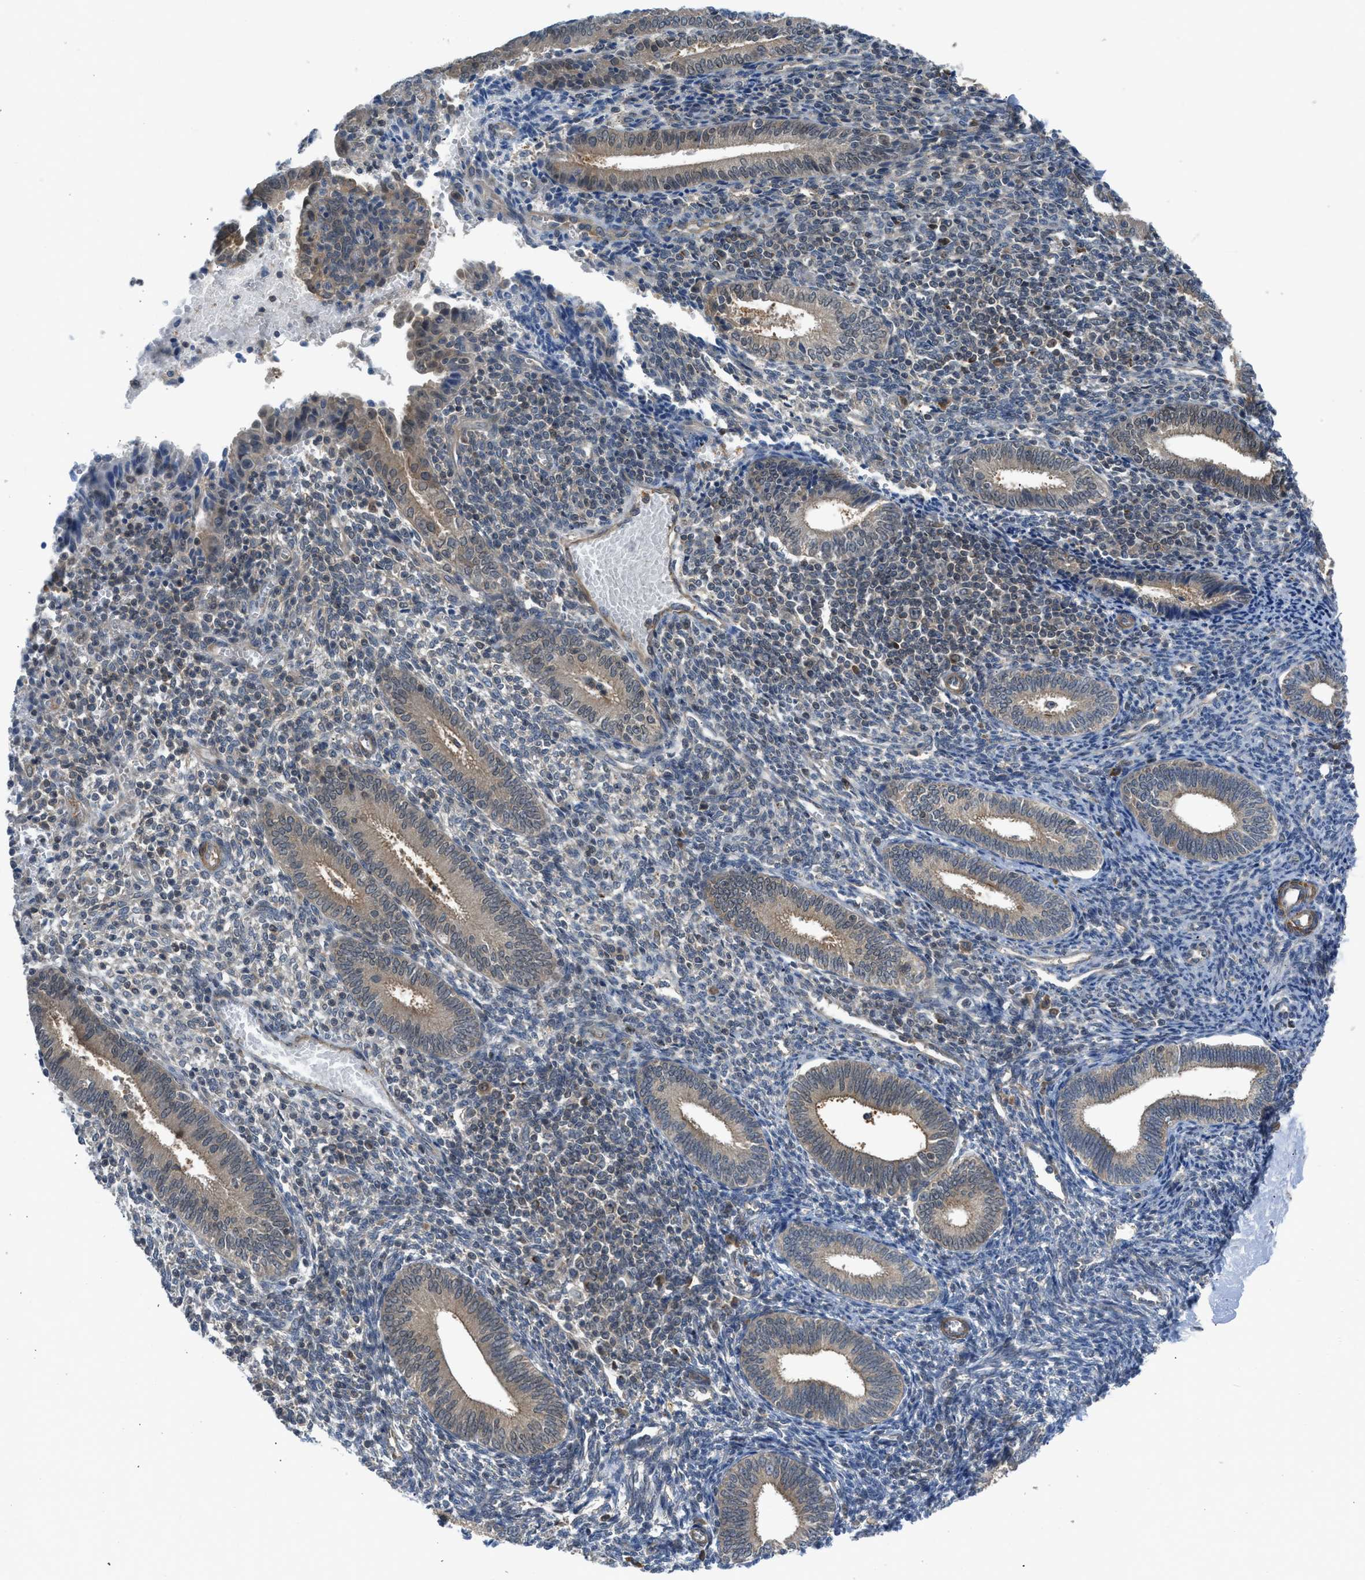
{"staining": {"intensity": "weak", "quantity": "25%-75%", "location": "cytoplasmic/membranous"}, "tissue": "endometrium", "cell_type": "Cells in endometrial stroma", "image_type": "normal", "snomed": [{"axis": "morphology", "description": "Normal tissue, NOS"}, {"axis": "topography", "description": "Endometrium"}], "caption": "DAB immunohistochemical staining of benign endometrium exhibits weak cytoplasmic/membranous protein staining in approximately 25%-75% of cells in endometrial stroma.", "gene": "SESN2", "patient": {"sex": "female", "age": 41}}